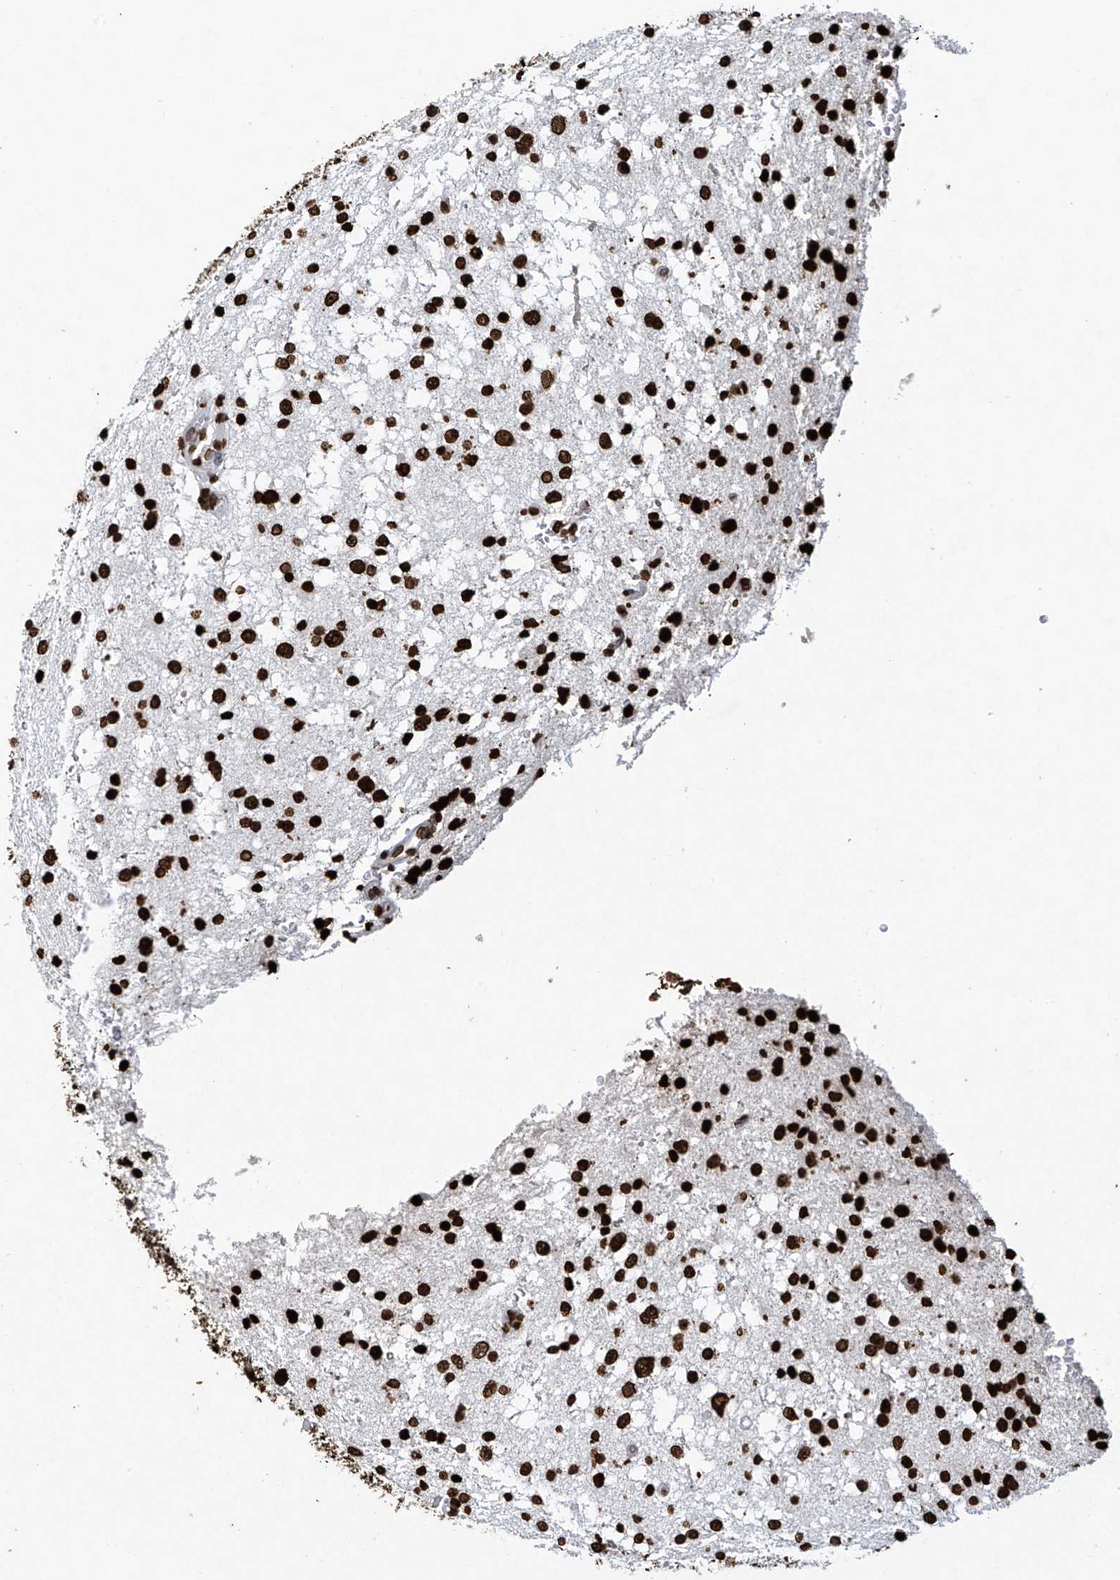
{"staining": {"intensity": "strong", "quantity": ">75%", "location": "nuclear"}, "tissue": "glioma", "cell_type": "Tumor cells", "image_type": "cancer", "snomed": [{"axis": "morphology", "description": "Glioma, malignant, Low grade"}, {"axis": "topography", "description": "Brain"}], "caption": "A brown stain highlights strong nuclear expression of a protein in human malignant glioma (low-grade) tumor cells.", "gene": "H3-3A", "patient": {"sex": "female", "age": 37}}